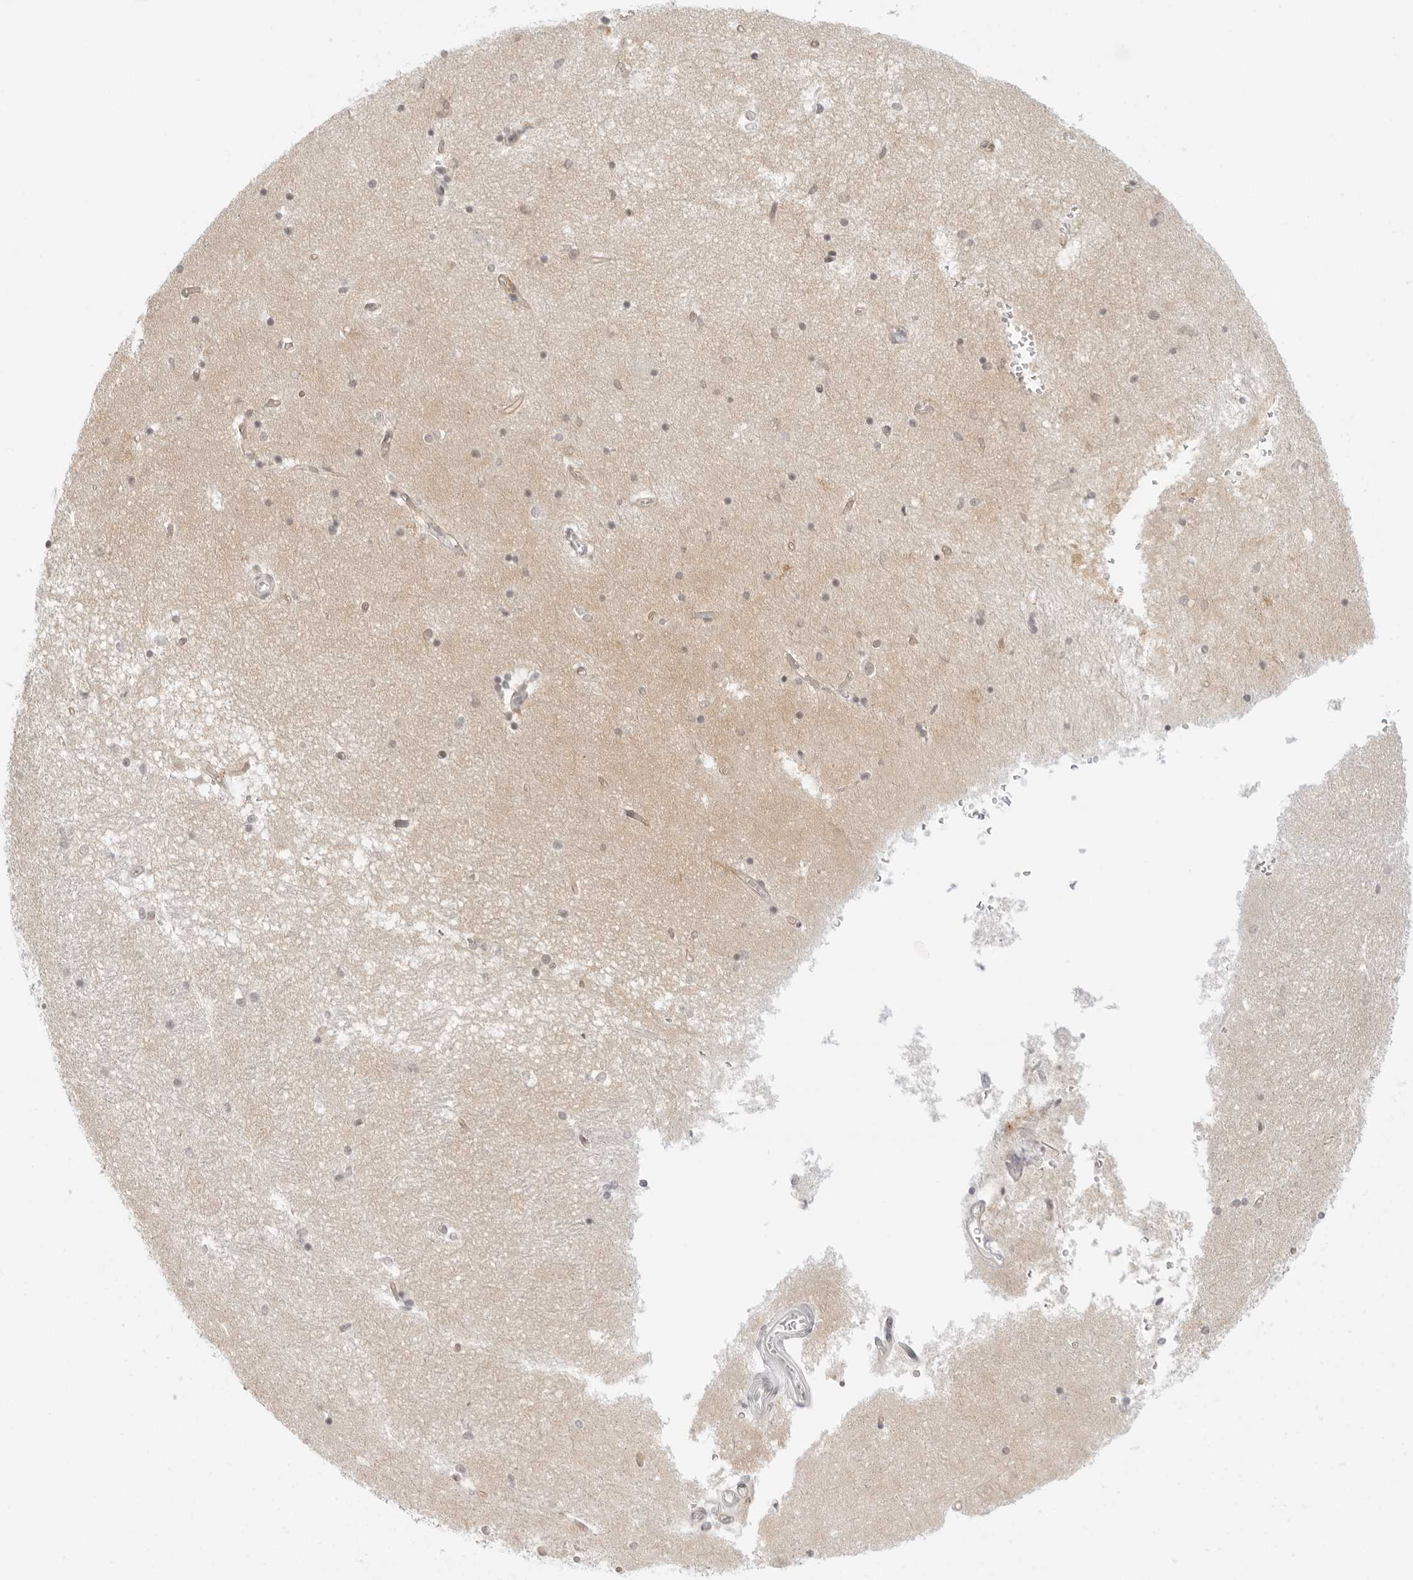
{"staining": {"intensity": "weak", "quantity": "25%-75%", "location": "nuclear"}, "tissue": "hippocampus", "cell_type": "Glial cells", "image_type": "normal", "snomed": [{"axis": "morphology", "description": "Normal tissue, NOS"}, {"axis": "topography", "description": "Hippocampus"}], "caption": "The photomicrograph reveals immunohistochemical staining of normal hippocampus. There is weak nuclear expression is present in approximately 25%-75% of glial cells. Using DAB (brown) and hematoxylin (blue) stains, captured at high magnification using brightfield microscopy.", "gene": "MED18", "patient": {"sex": "male", "age": 45}}